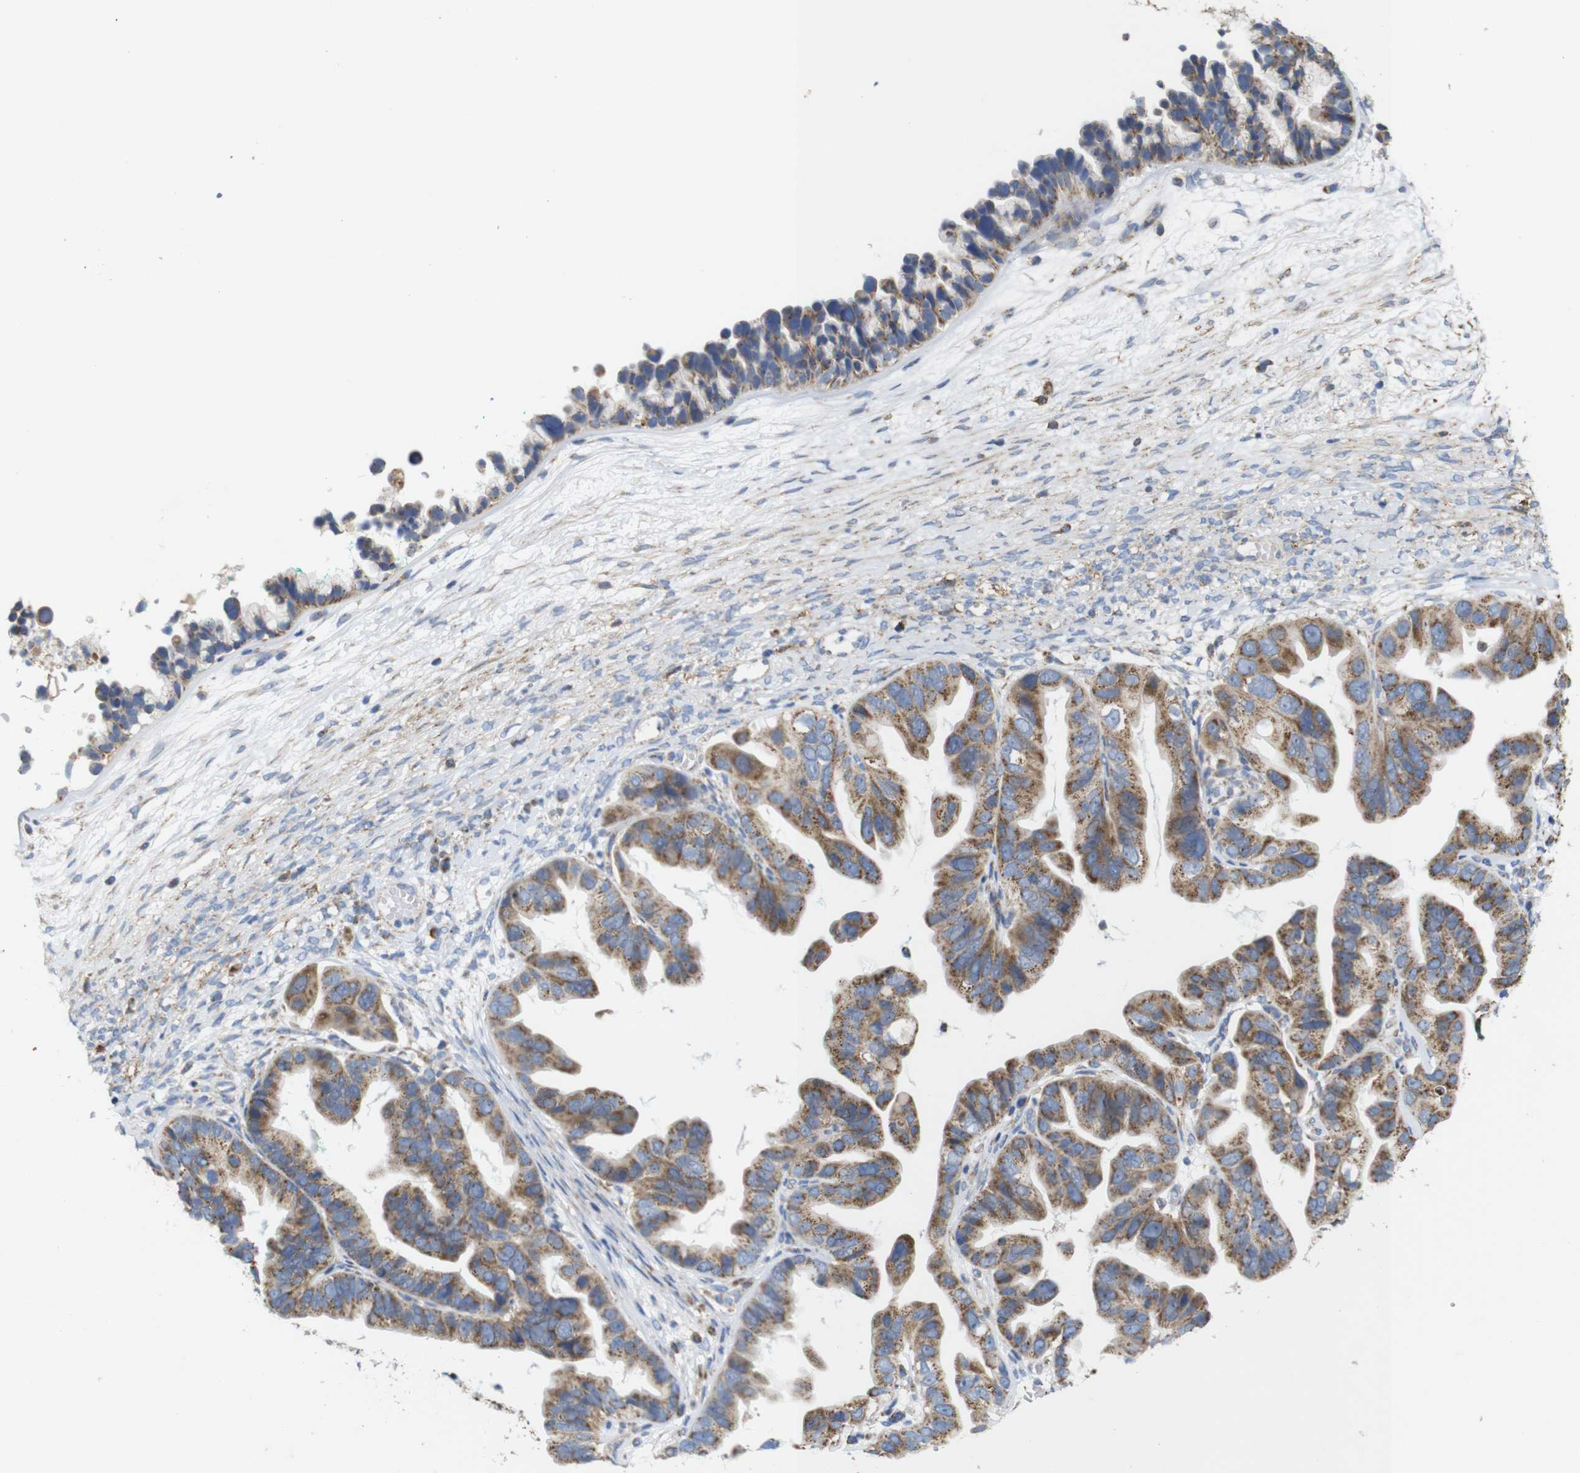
{"staining": {"intensity": "moderate", "quantity": ">75%", "location": "cytoplasmic/membranous"}, "tissue": "ovarian cancer", "cell_type": "Tumor cells", "image_type": "cancer", "snomed": [{"axis": "morphology", "description": "Cystadenocarcinoma, serous, NOS"}, {"axis": "topography", "description": "Ovary"}], "caption": "This image reveals immunohistochemistry (IHC) staining of human ovarian cancer, with medium moderate cytoplasmic/membranous positivity in about >75% of tumor cells.", "gene": "FAM171B", "patient": {"sex": "female", "age": 56}}